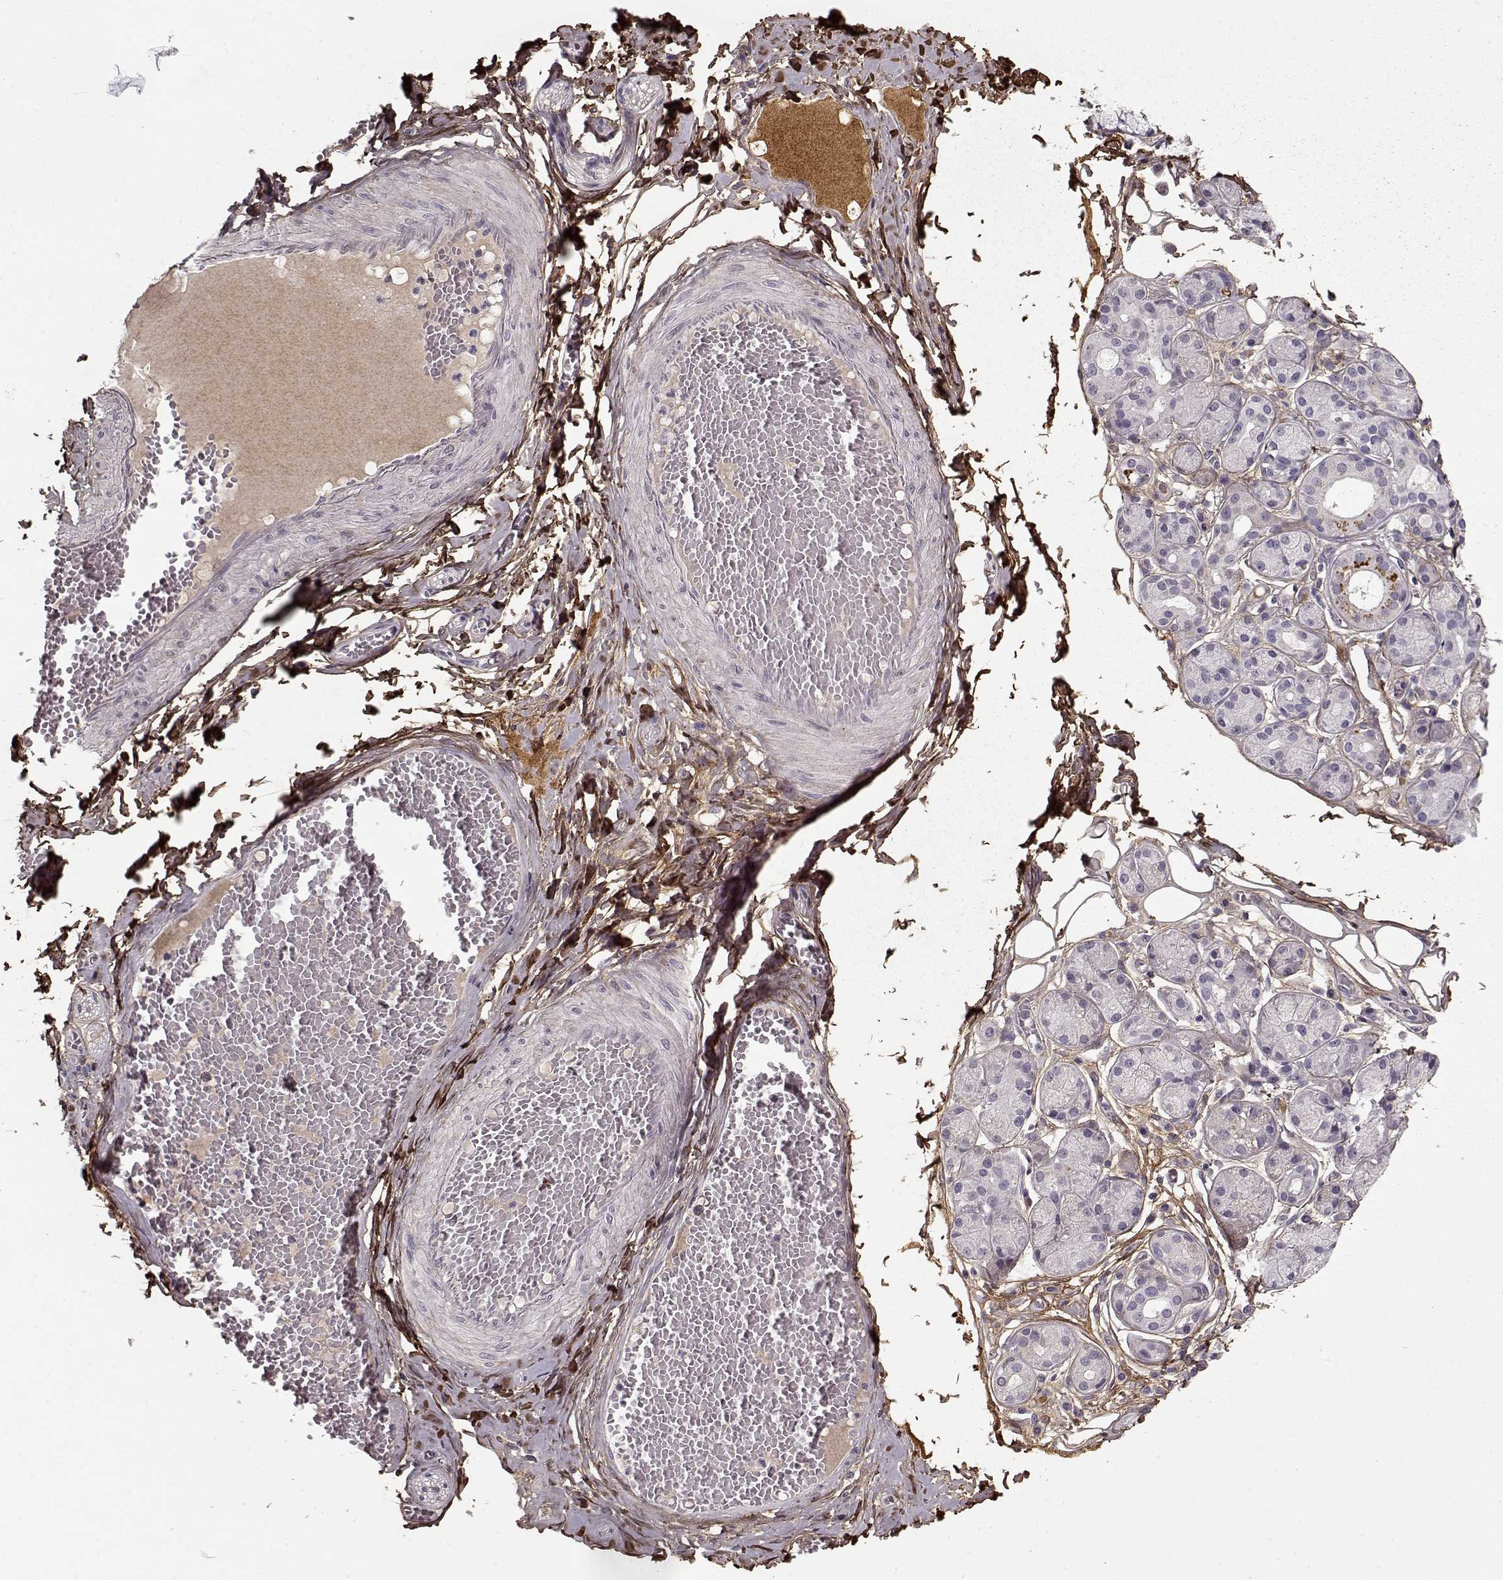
{"staining": {"intensity": "negative", "quantity": "none", "location": "none"}, "tissue": "salivary gland", "cell_type": "Glandular cells", "image_type": "normal", "snomed": [{"axis": "morphology", "description": "Normal tissue, NOS"}, {"axis": "topography", "description": "Salivary gland"}, {"axis": "topography", "description": "Peripheral nerve tissue"}], "caption": "A micrograph of salivary gland stained for a protein demonstrates no brown staining in glandular cells.", "gene": "LUM", "patient": {"sex": "male", "age": 71}}